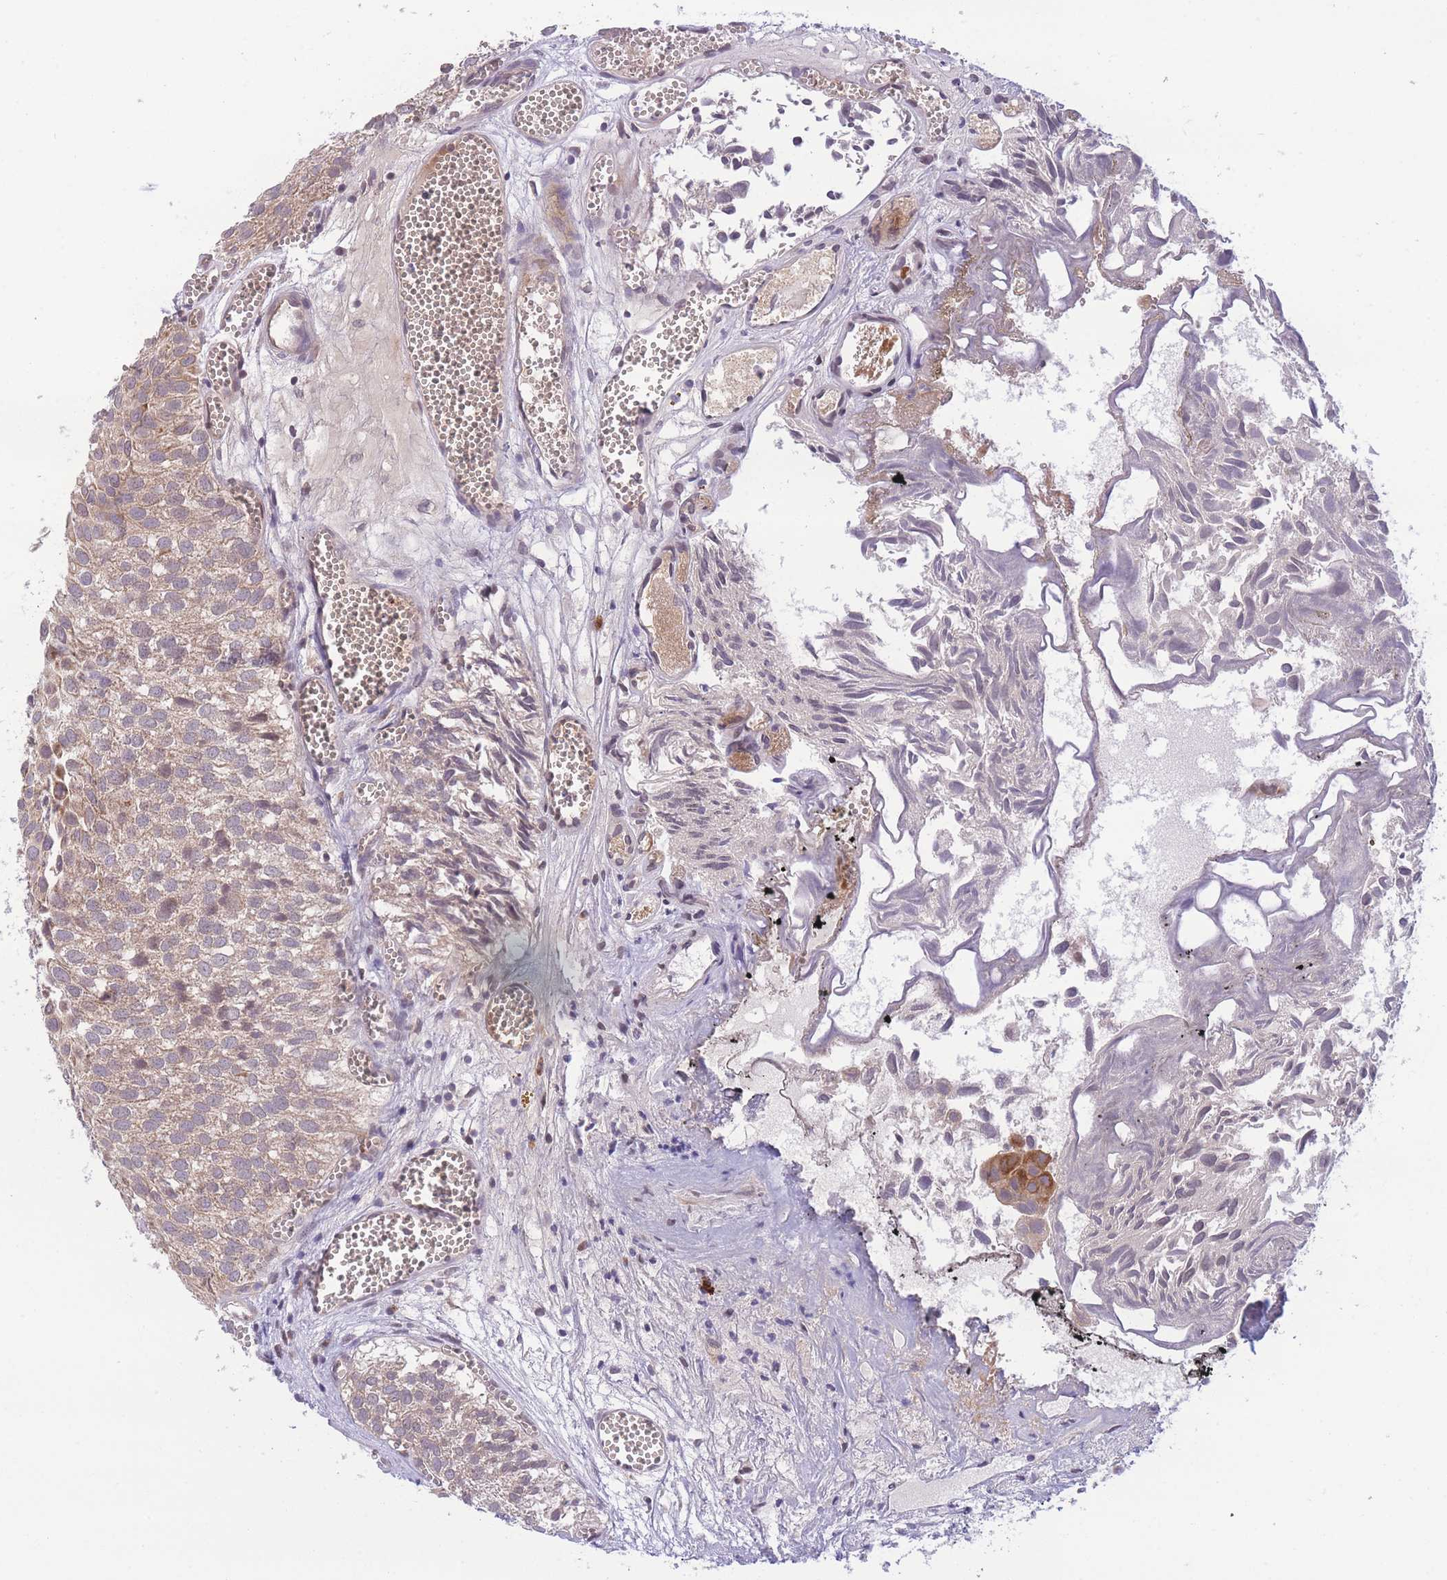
{"staining": {"intensity": "moderate", "quantity": ">75%", "location": "cytoplasmic/membranous"}, "tissue": "urothelial cancer", "cell_type": "Tumor cells", "image_type": "cancer", "snomed": [{"axis": "morphology", "description": "Urothelial carcinoma, Low grade"}, {"axis": "topography", "description": "Urinary bladder"}], "caption": "Human urothelial cancer stained for a protein (brown) exhibits moderate cytoplasmic/membranous positive staining in about >75% of tumor cells.", "gene": "CDC25B", "patient": {"sex": "male", "age": 88}}